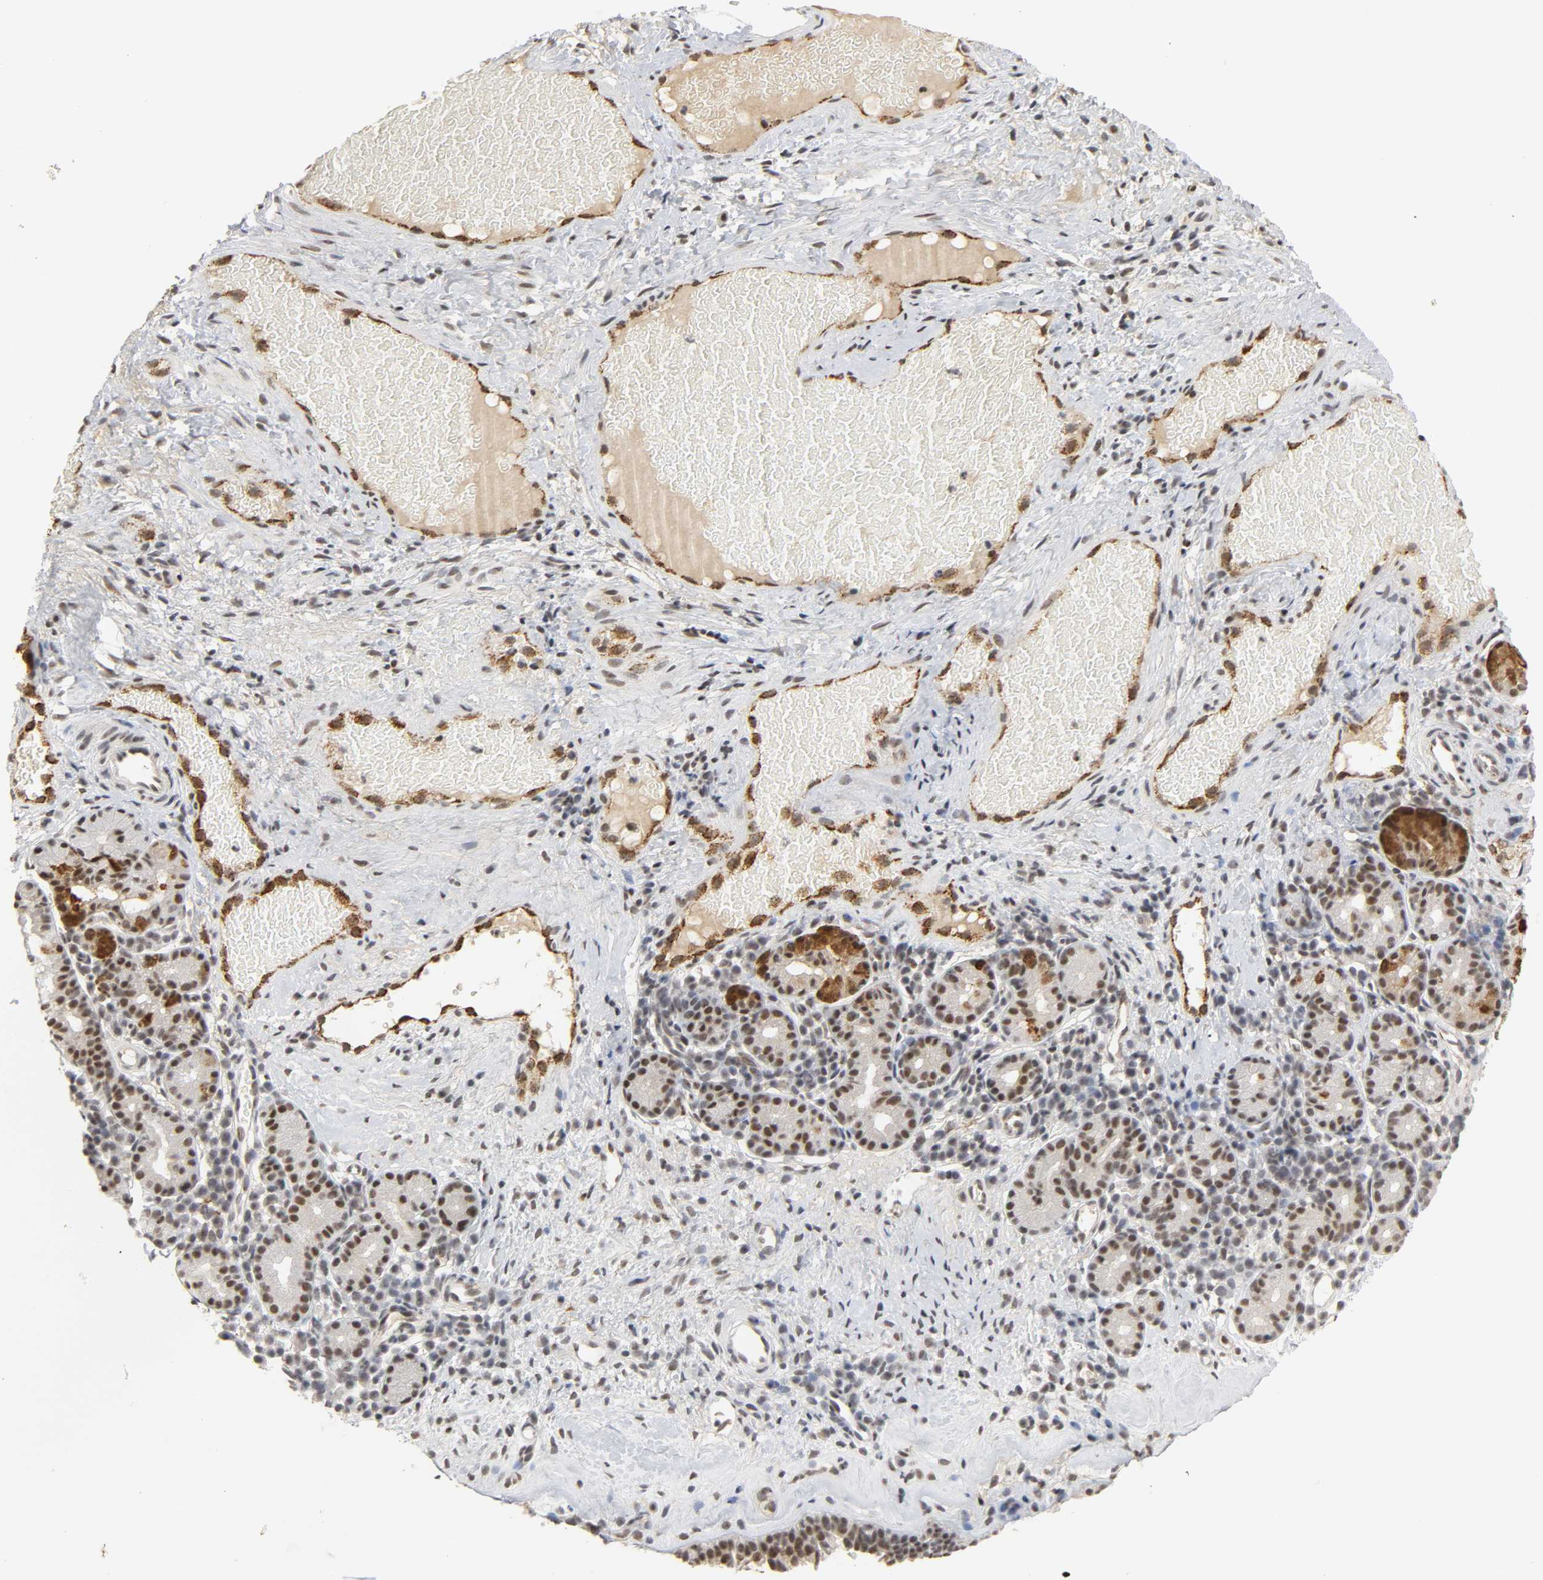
{"staining": {"intensity": "strong", "quantity": ">75%", "location": "nuclear"}, "tissue": "nasopharynx", "cell_type": "Respiratory epithelial cells", "image_type": "normal", "snomed": [{"axis": "morphology", "description": "Normal tissue, NOS"}, {"axis": "morphology", "description": "Inflammation, NOS"}, {"axis": "topography", "description": "Nasopharynx"}], "caption": "Immunohistochemistry (IHC) micrograph of normal nasopharynx: nasopharynx stained using IHC shows high levels of strong protein expression localized specifically in the nuclear of respiratory epithelial cells, appearing as a nuclear brown color.", "gene": "NCOA6", "patient": {"sex": "female", "age": 55}}